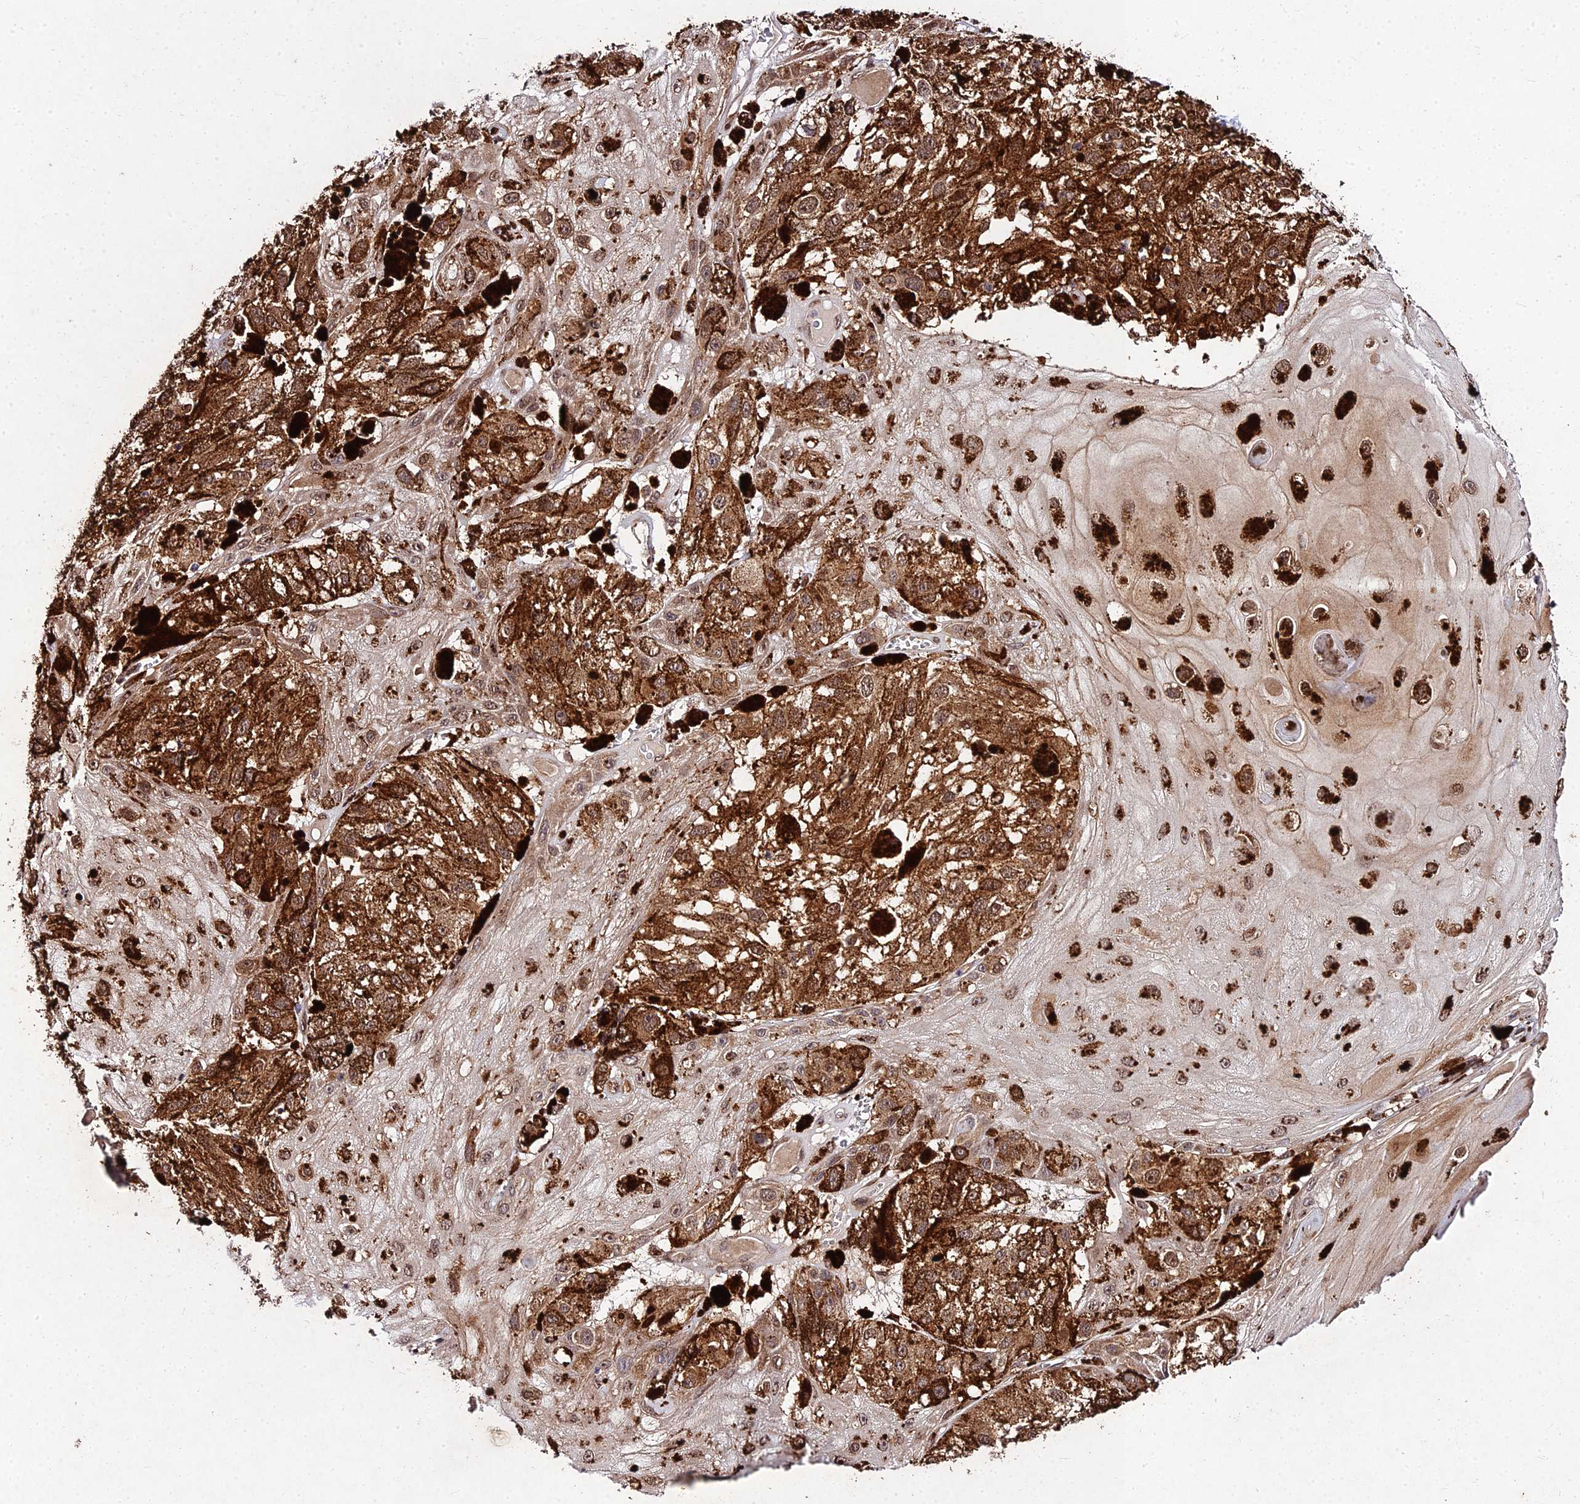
{"staining": {"intensity": "strong", "quantity": ">75%", "location": "cytoplasmic/membranous"}, "tissue": "melanoma", "cell_type": "Tumor cells", "image_type": "cancer", "snomed": [{"axis": "morphology", "description": "Malignant melanoma, NOS"}, {"axis": "topography", "description": "Skin"}], "caption": "Brown immunohistochemical staining in human melanoma exhibits strong cytoplasmic/membranous expression in about >75% of tumor cells.", "gene": "MKKS", "patient": {"sex": "male", "age": 88}}